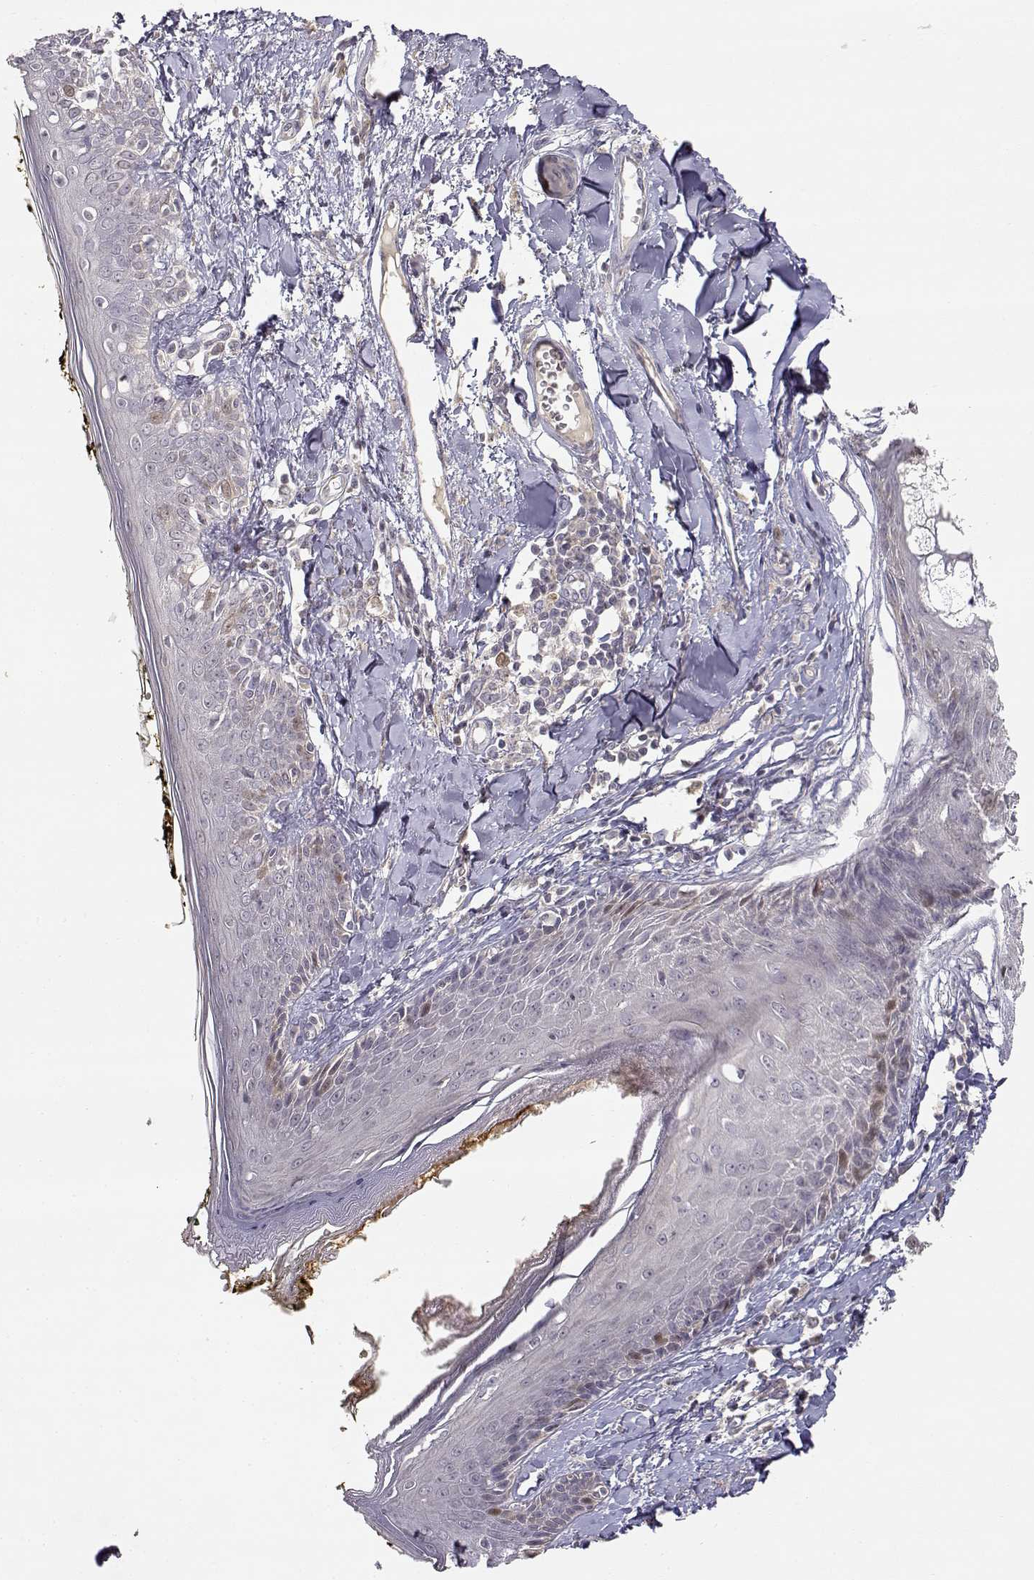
{"staining": {"intensity": "negative", "quantity": "none", "location": "none"}, "tissue": "skin", "cell_type": "Fibroblasts", "image_type": "normal", "snomed": [{"axis": "morphology", "description": "Normal tissue, NOS"}, {"axis": "topography", "description": "Skin"}], "caption": "IHC photomicrograph of benign skin: human skin stained with DAB reveals no significant protein staining in fibroblasts.", "gene": "RAD51", "patient": {"sex": "male", "age": 76}}